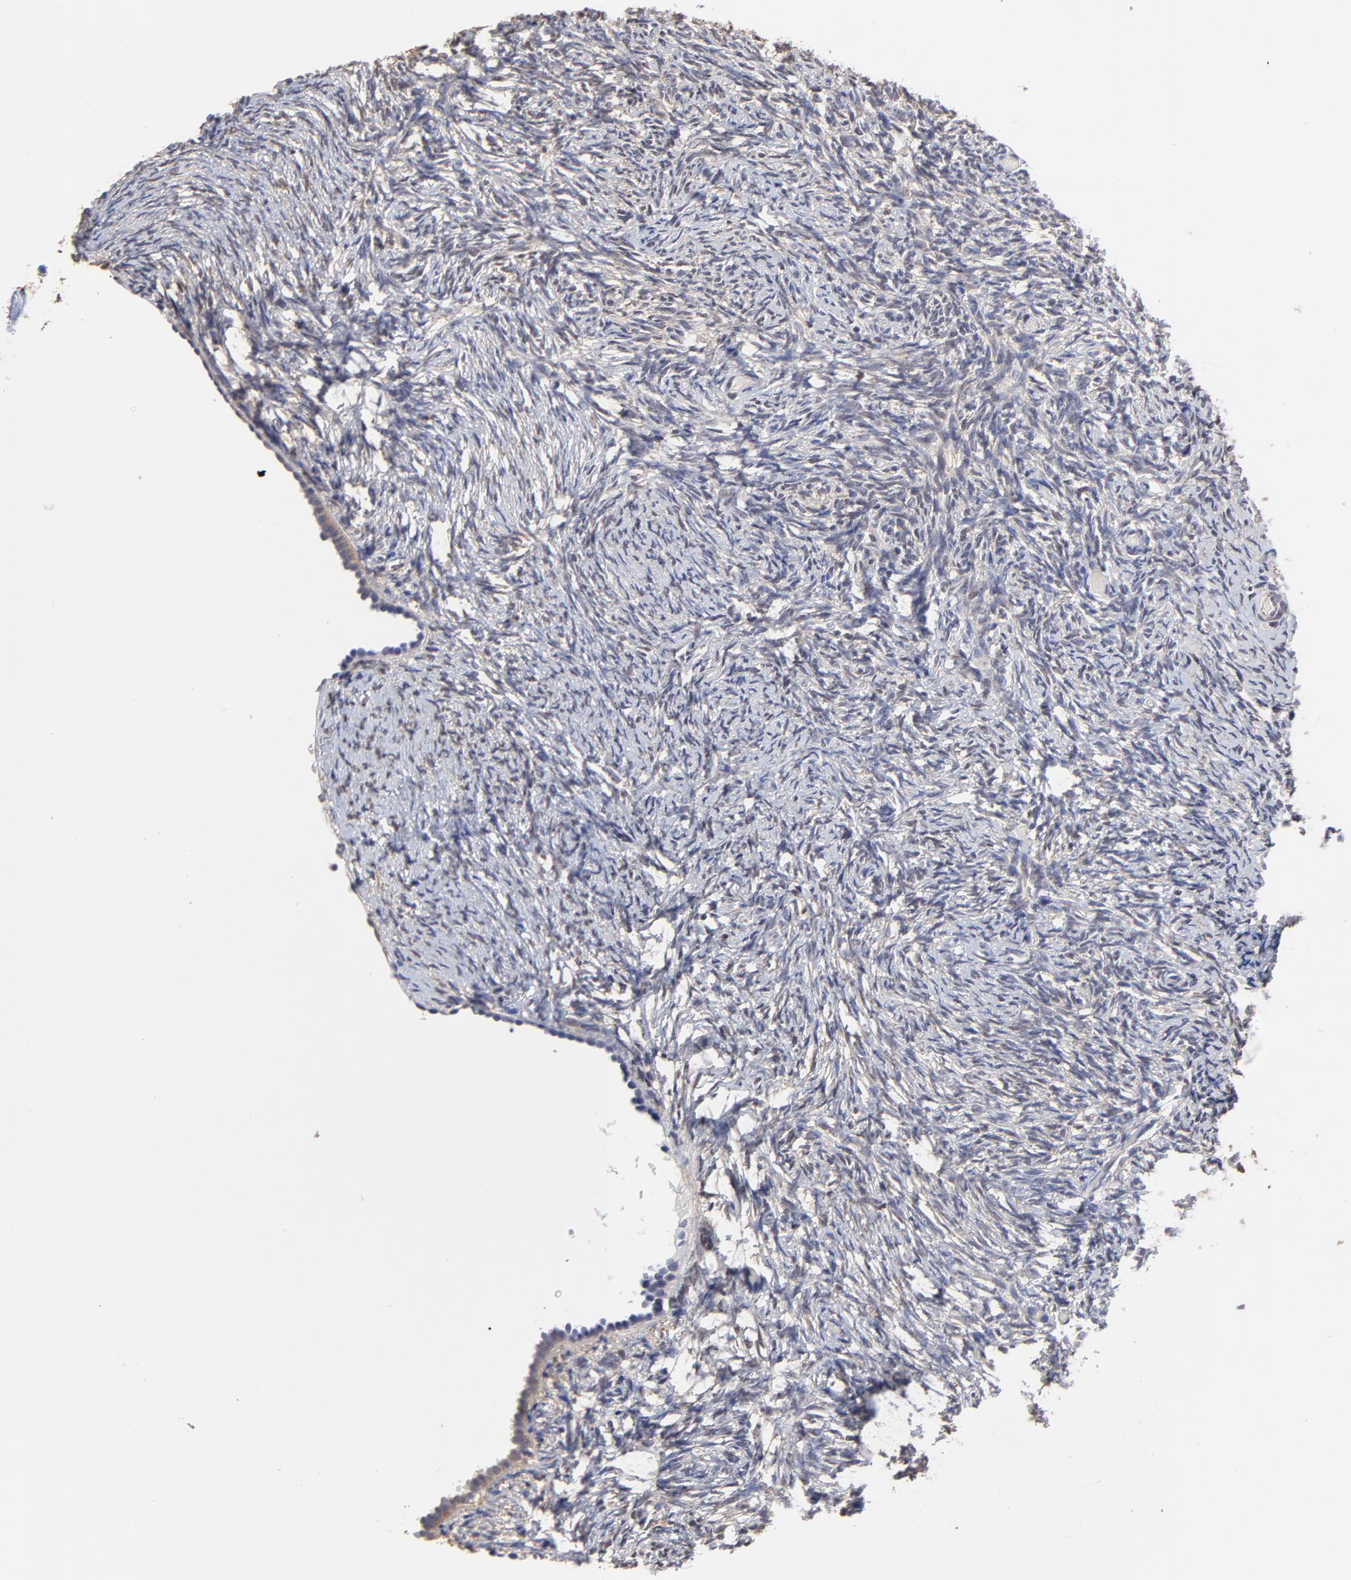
{"staining": {"intensity": "negative", "quantity": "none", "location": "none"}, "tissue": "ovary", "cell_type": "Follicle cells", "image_type": "normal", "snomed": [{"axis": "morphology", "description": "Normal tissue, NOS"}, {"axis": "topography", "description": "Ovary"}], "caption": "Human ovary stained for a protein using immunohistochemistry reveals no staining in follicle cells.", "gene": "CCT2", "patient": {"sex": "female", "age": 60}}